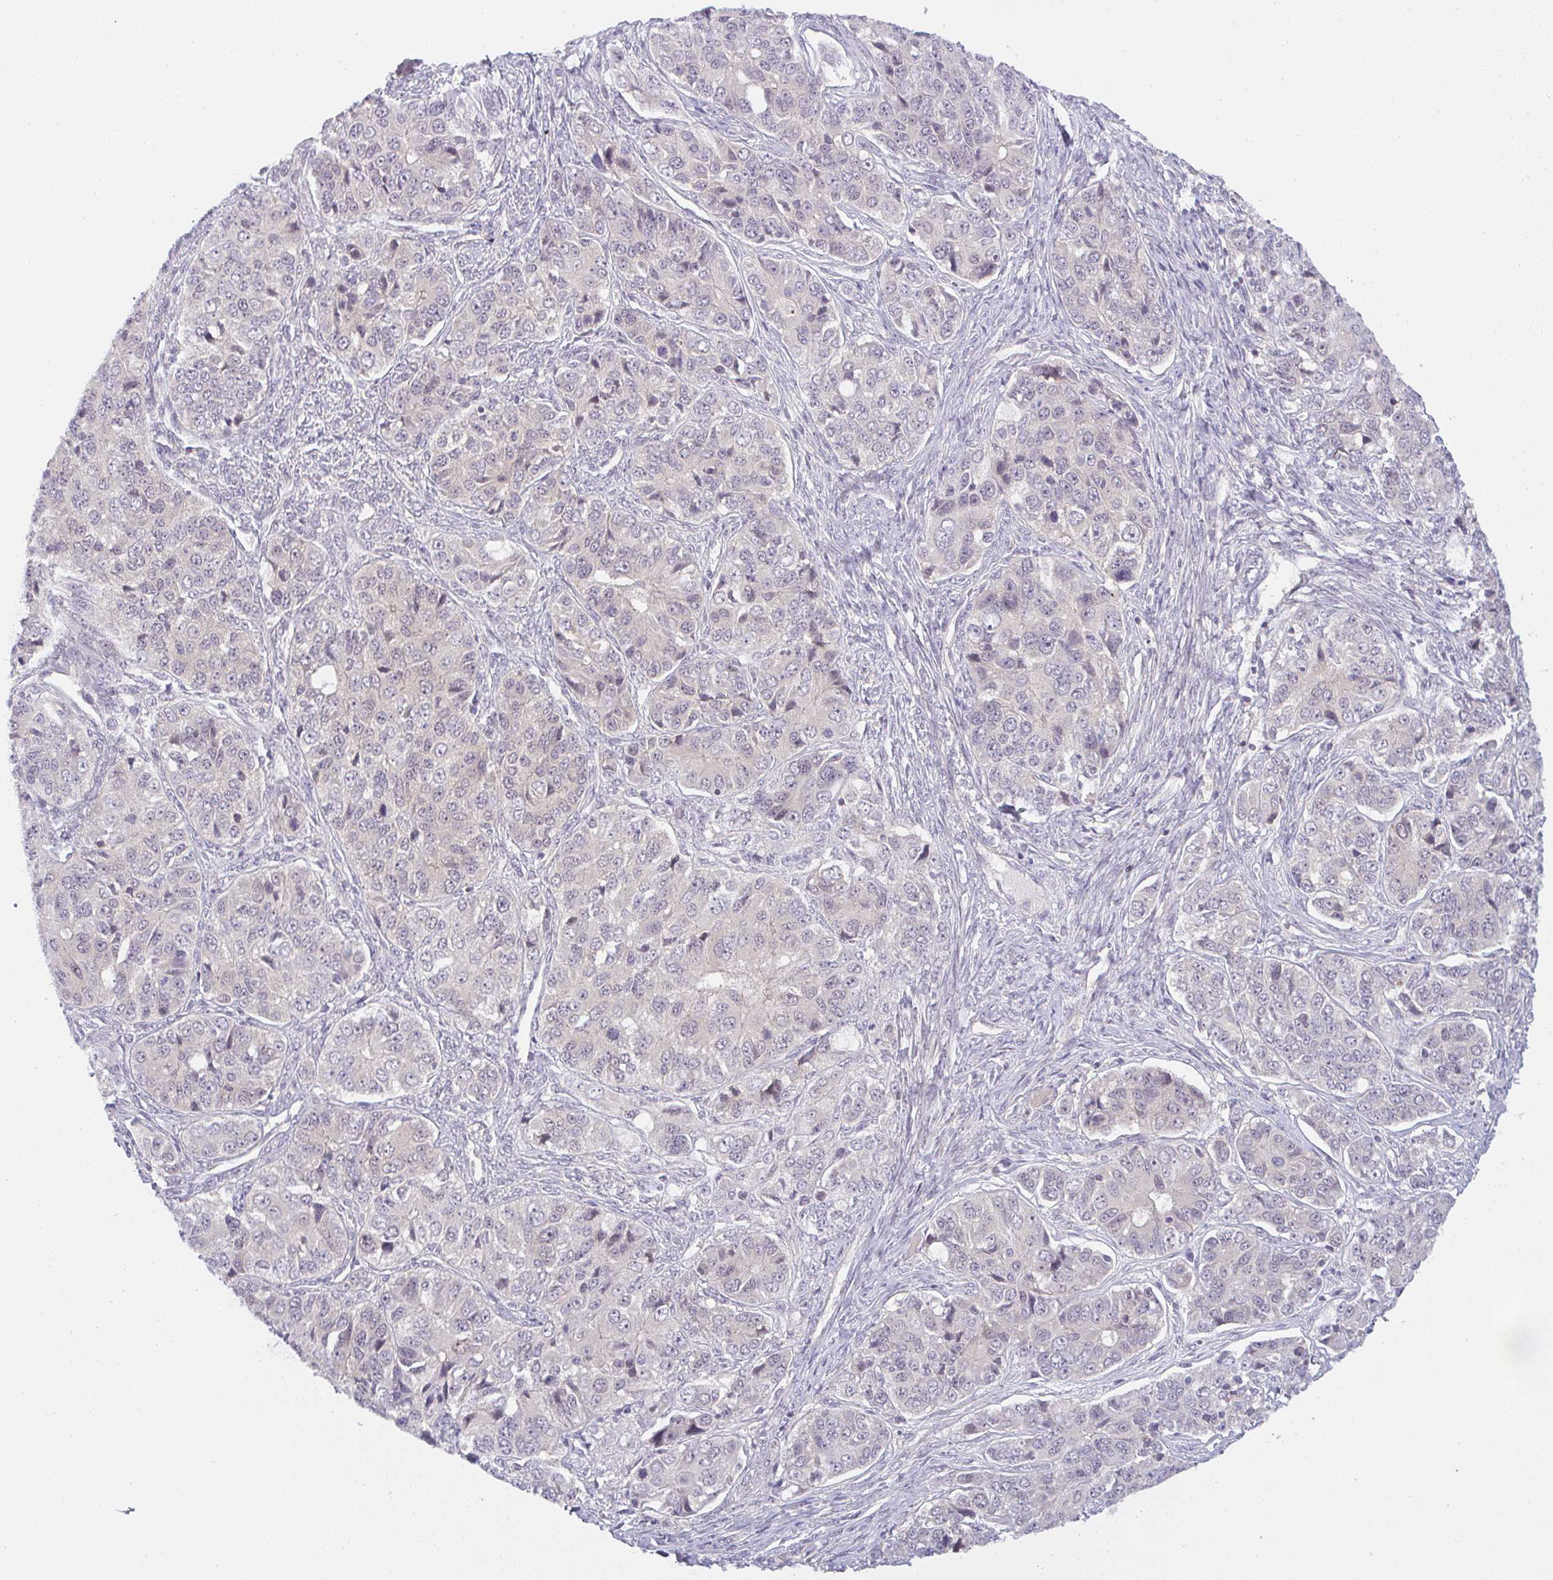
{"staining": {"intensity": "negative", "quantity": "none", "location": "none"}, "tissue": "ovarian cancer", "cell_type": "Tumor cells", "image_type": "cancer", "snomed": [{"axis": "morphology", "description": "Carcinoma, endometroid"}, {"axis": "topography", "description": "Ovary"}], "caption": "A micrograph of ovarian cancer (endometroid carcinoma) stained for a protein shows no brown staining in tumor cells.", "gene": "CSE1L", "patient": {"sex": "female", "age": 51}}